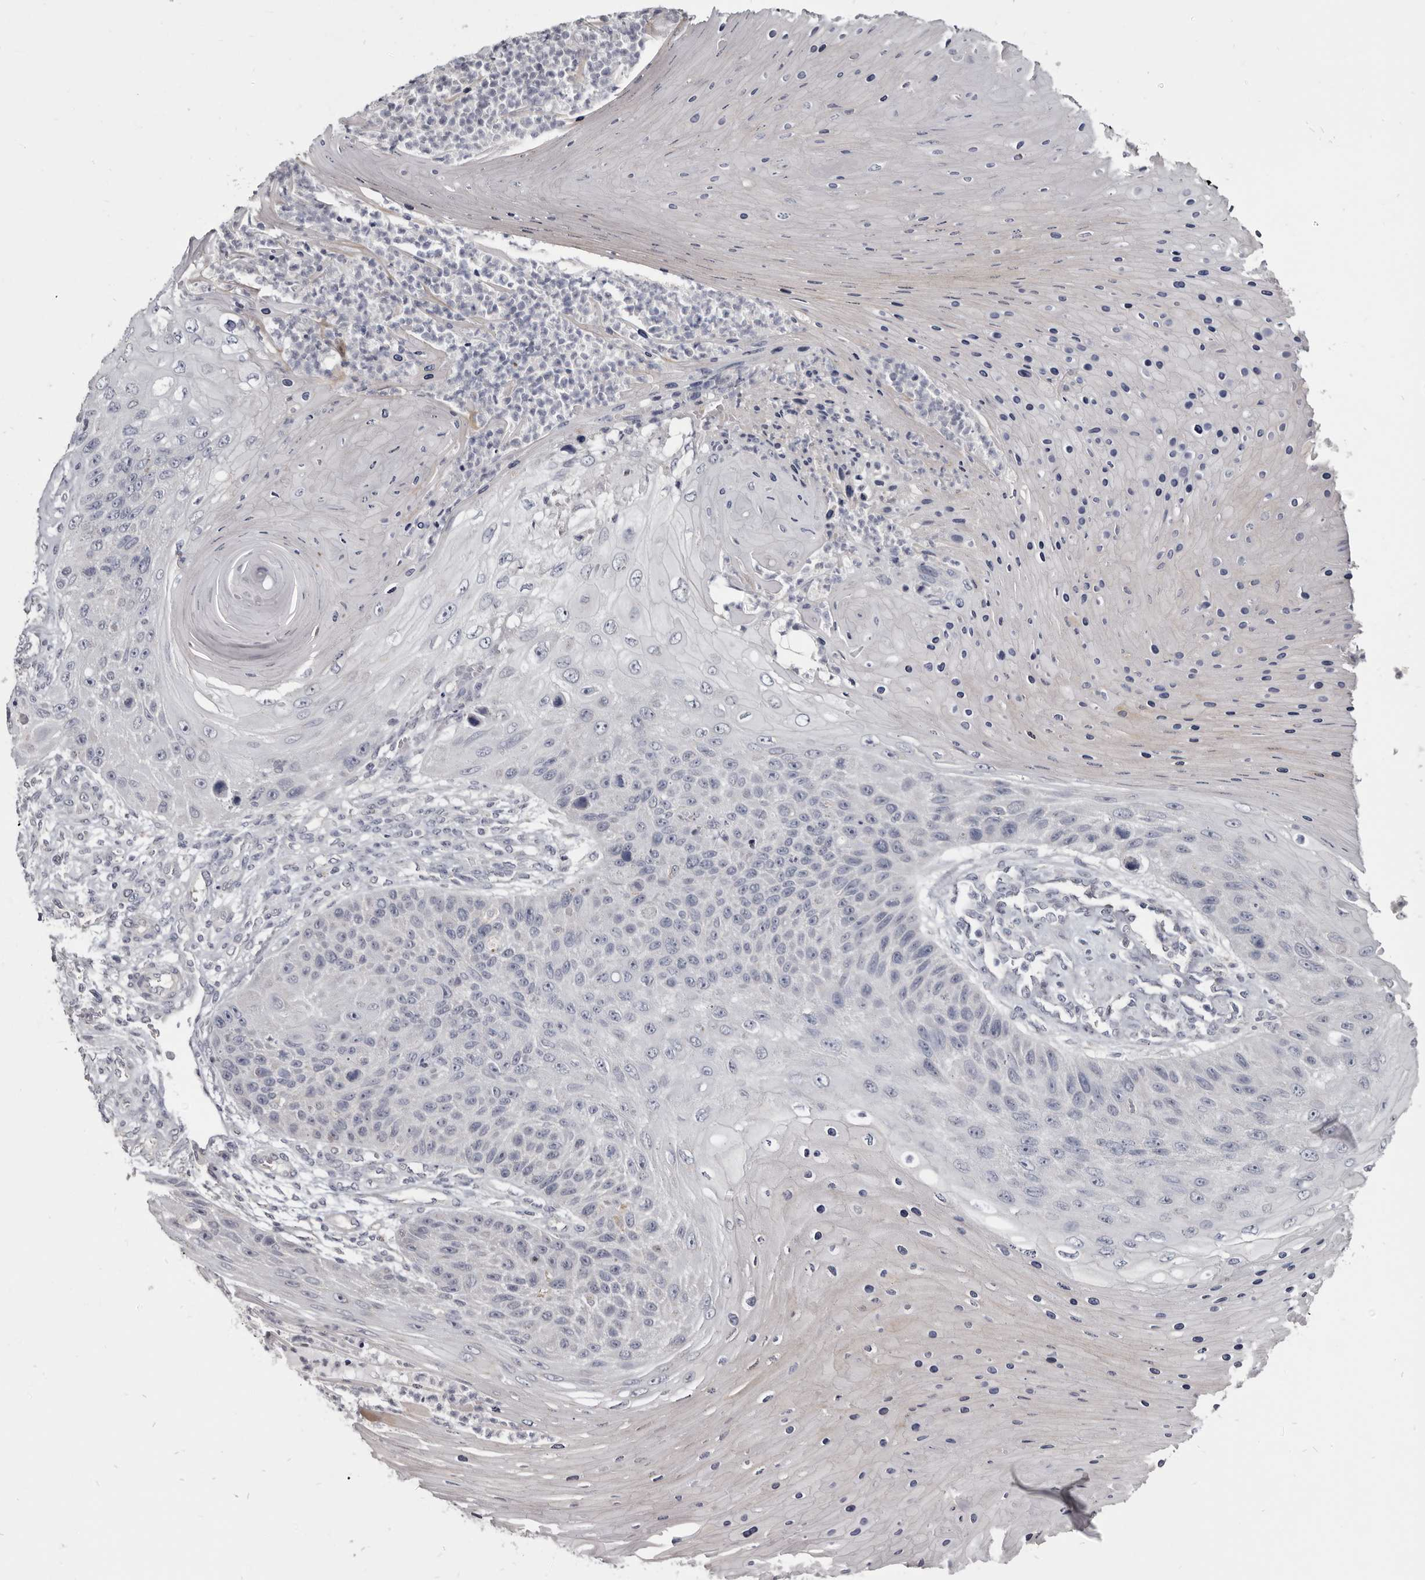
{"staining": {"intensity": "negative", "quantity": "none", "location": "none"}, "tissue": "skin cancer", "cell_type": "Tumor cells", "image_type": "cancer", "snomed": [{"axis": "morphology", "description": "Squamous cell carcinoma, NOS"}, {"axis": "topography", "description": "Skin"}], "caption": "IHC of skin cancer shows no staining in tumor cells.", "gene": "CGN", "patient": {"sex": "female", "age": 88}}